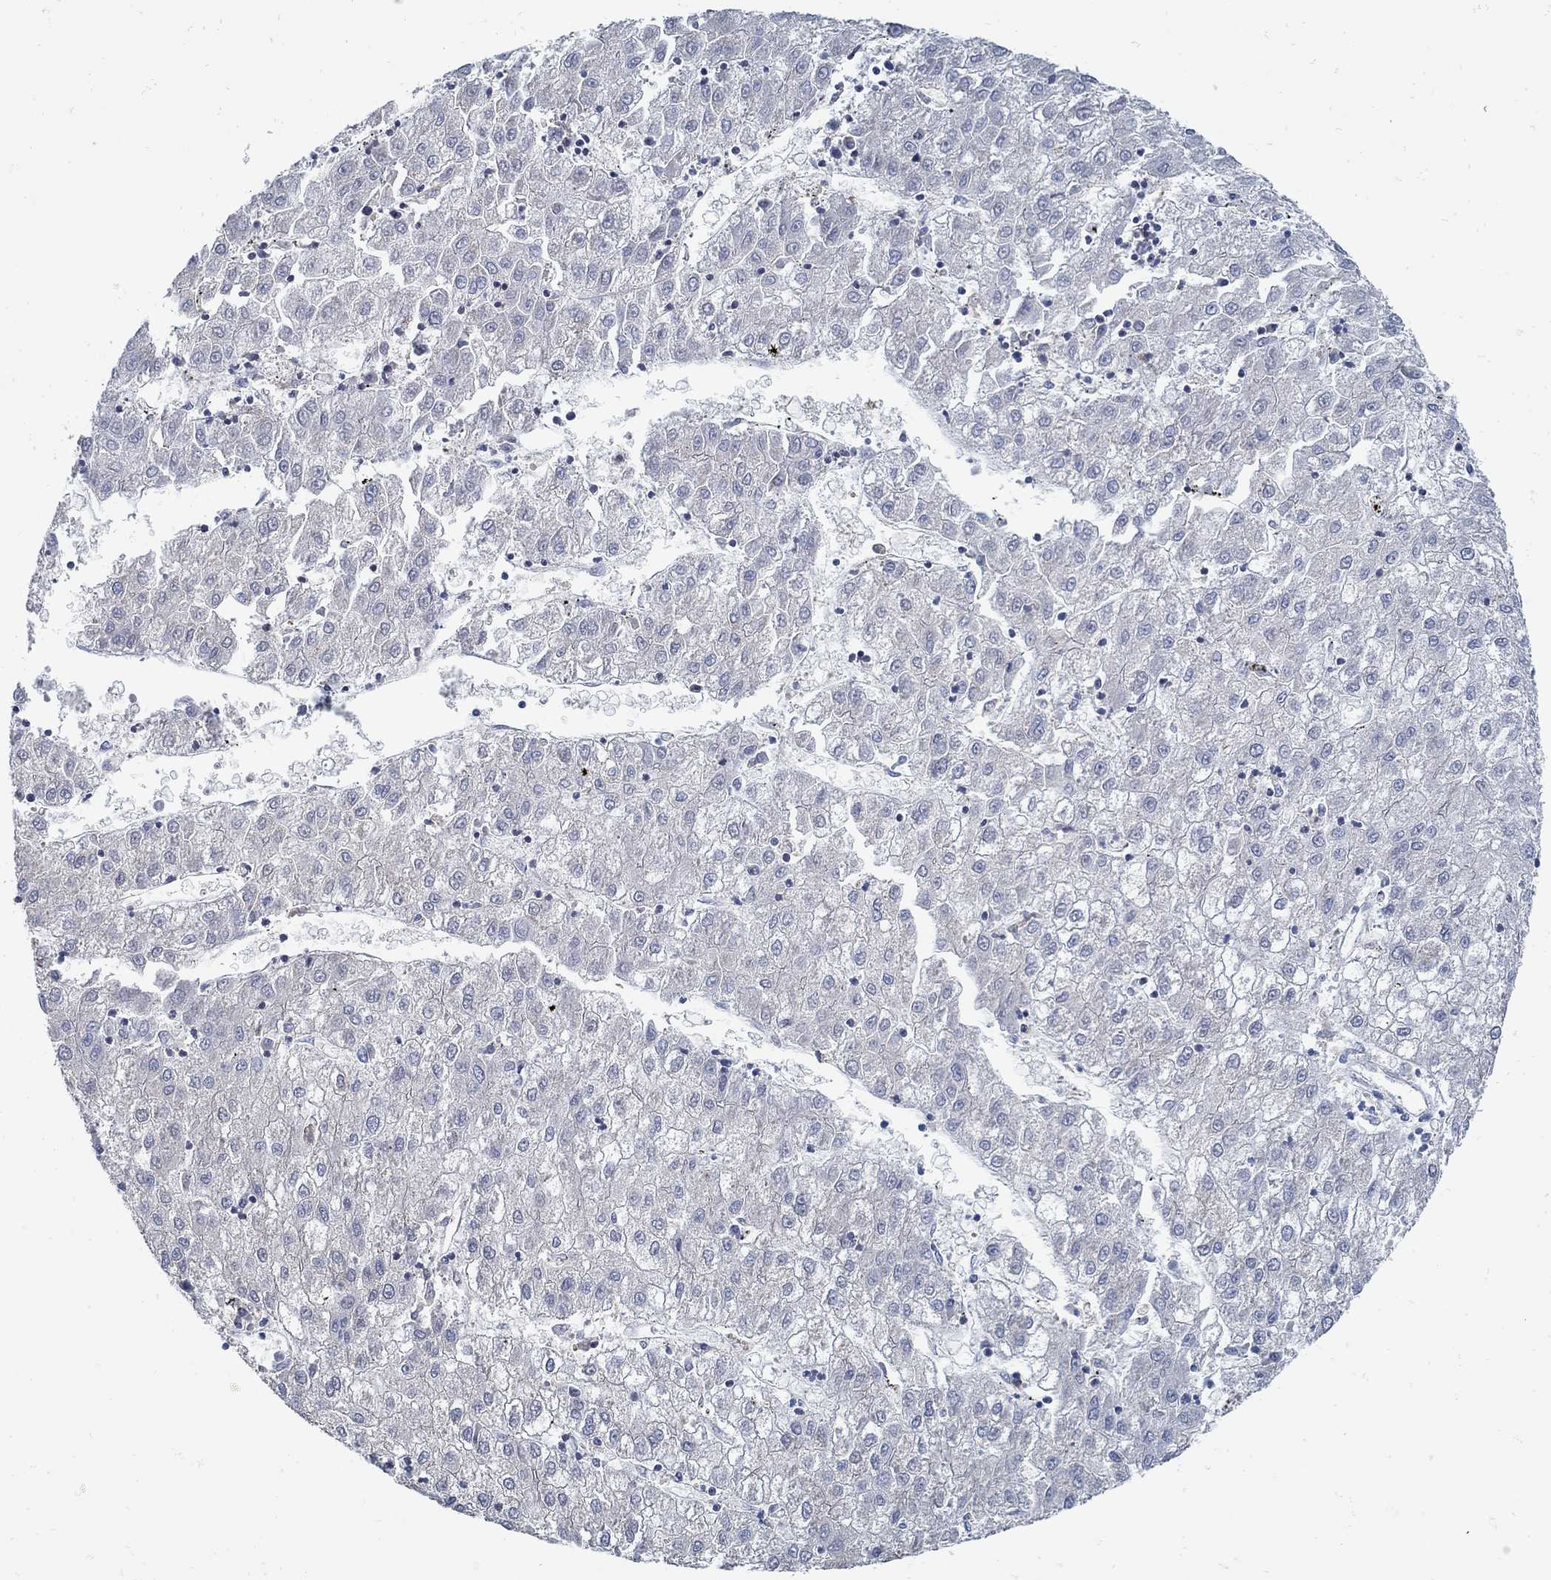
{"staining": {"intensity": "negative", "quantity": "none", "location": "none"}, "tissue": "liver cancer", "cell_type": "Tumor cells", "image_type": "cancer", "snomed": [{"axis": "morphology", "description": "Carcinoma, Hepatocellular, NOS"}, {"axis": "topography", "description": "Liver"}], "caption": "IHC photomicrograph of human liver cancer (hepatocellular carcinoma) stained for a protein (brown), which shows no staining in tumor cells.", "gene": "ZFAND4", "patient": {"sex": "male", "age": 72}}